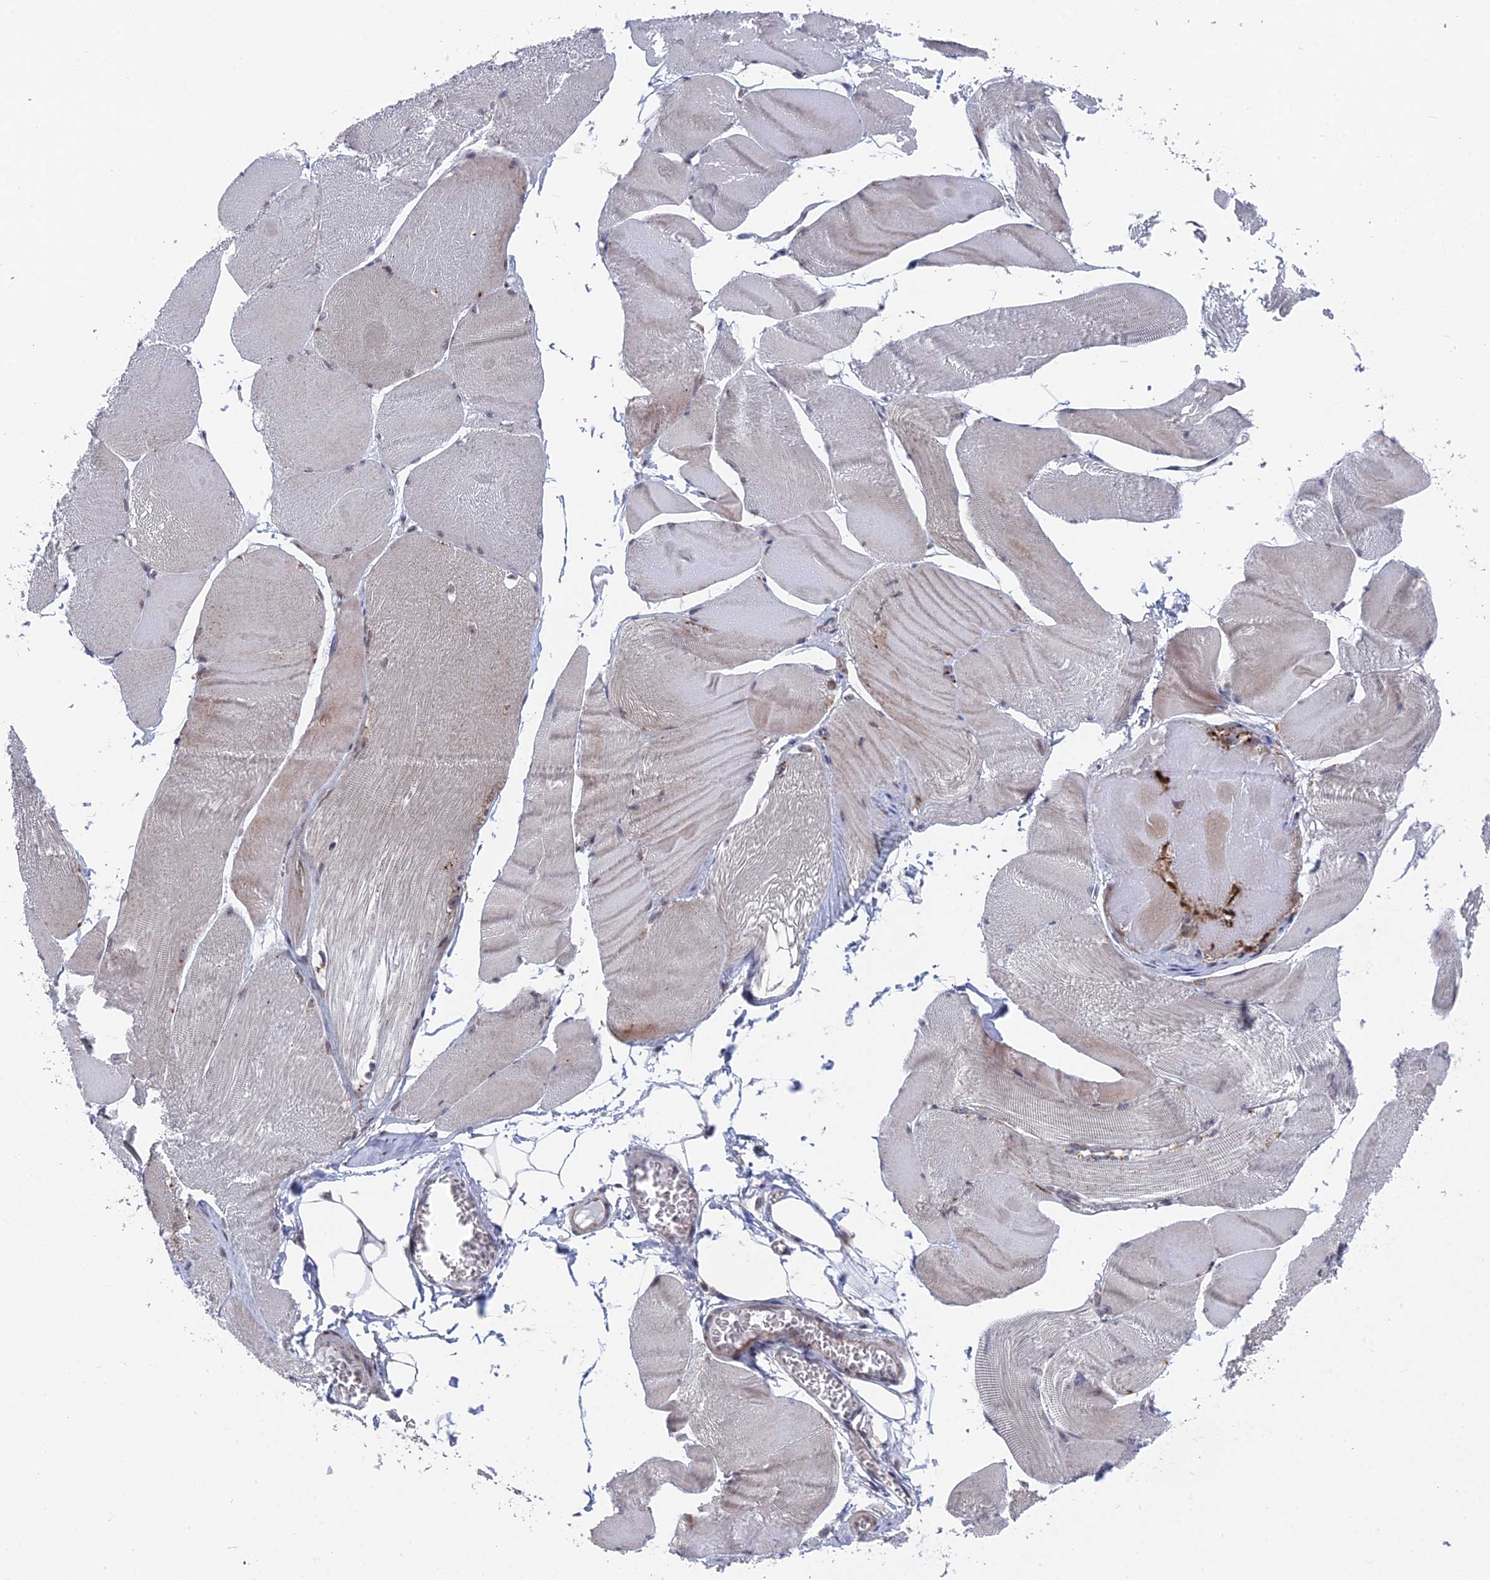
{"staining": {"intensity": "weak", "quantity": "<25%", "location": "cytoplasmic/membranous,nuclear"}, "tissue": "skeletal muscle", "cell_type": "Myocytes", "image_type": "normal", "snomed": [{"axis": "morphology", "description": "Normal tissue, NOS"}, {"axis": "morphology", "description": "Basal cell carcinoma"}, {"axis": "topography", "description": "Skeletal muscle"}], "caption": "The immunohistochemistry (IHC) micrograph has no significant positivity in myocytes of skeletal muscle.", "gene": "FHIP2A", "patient": {"sex": "female", "age": 64}}